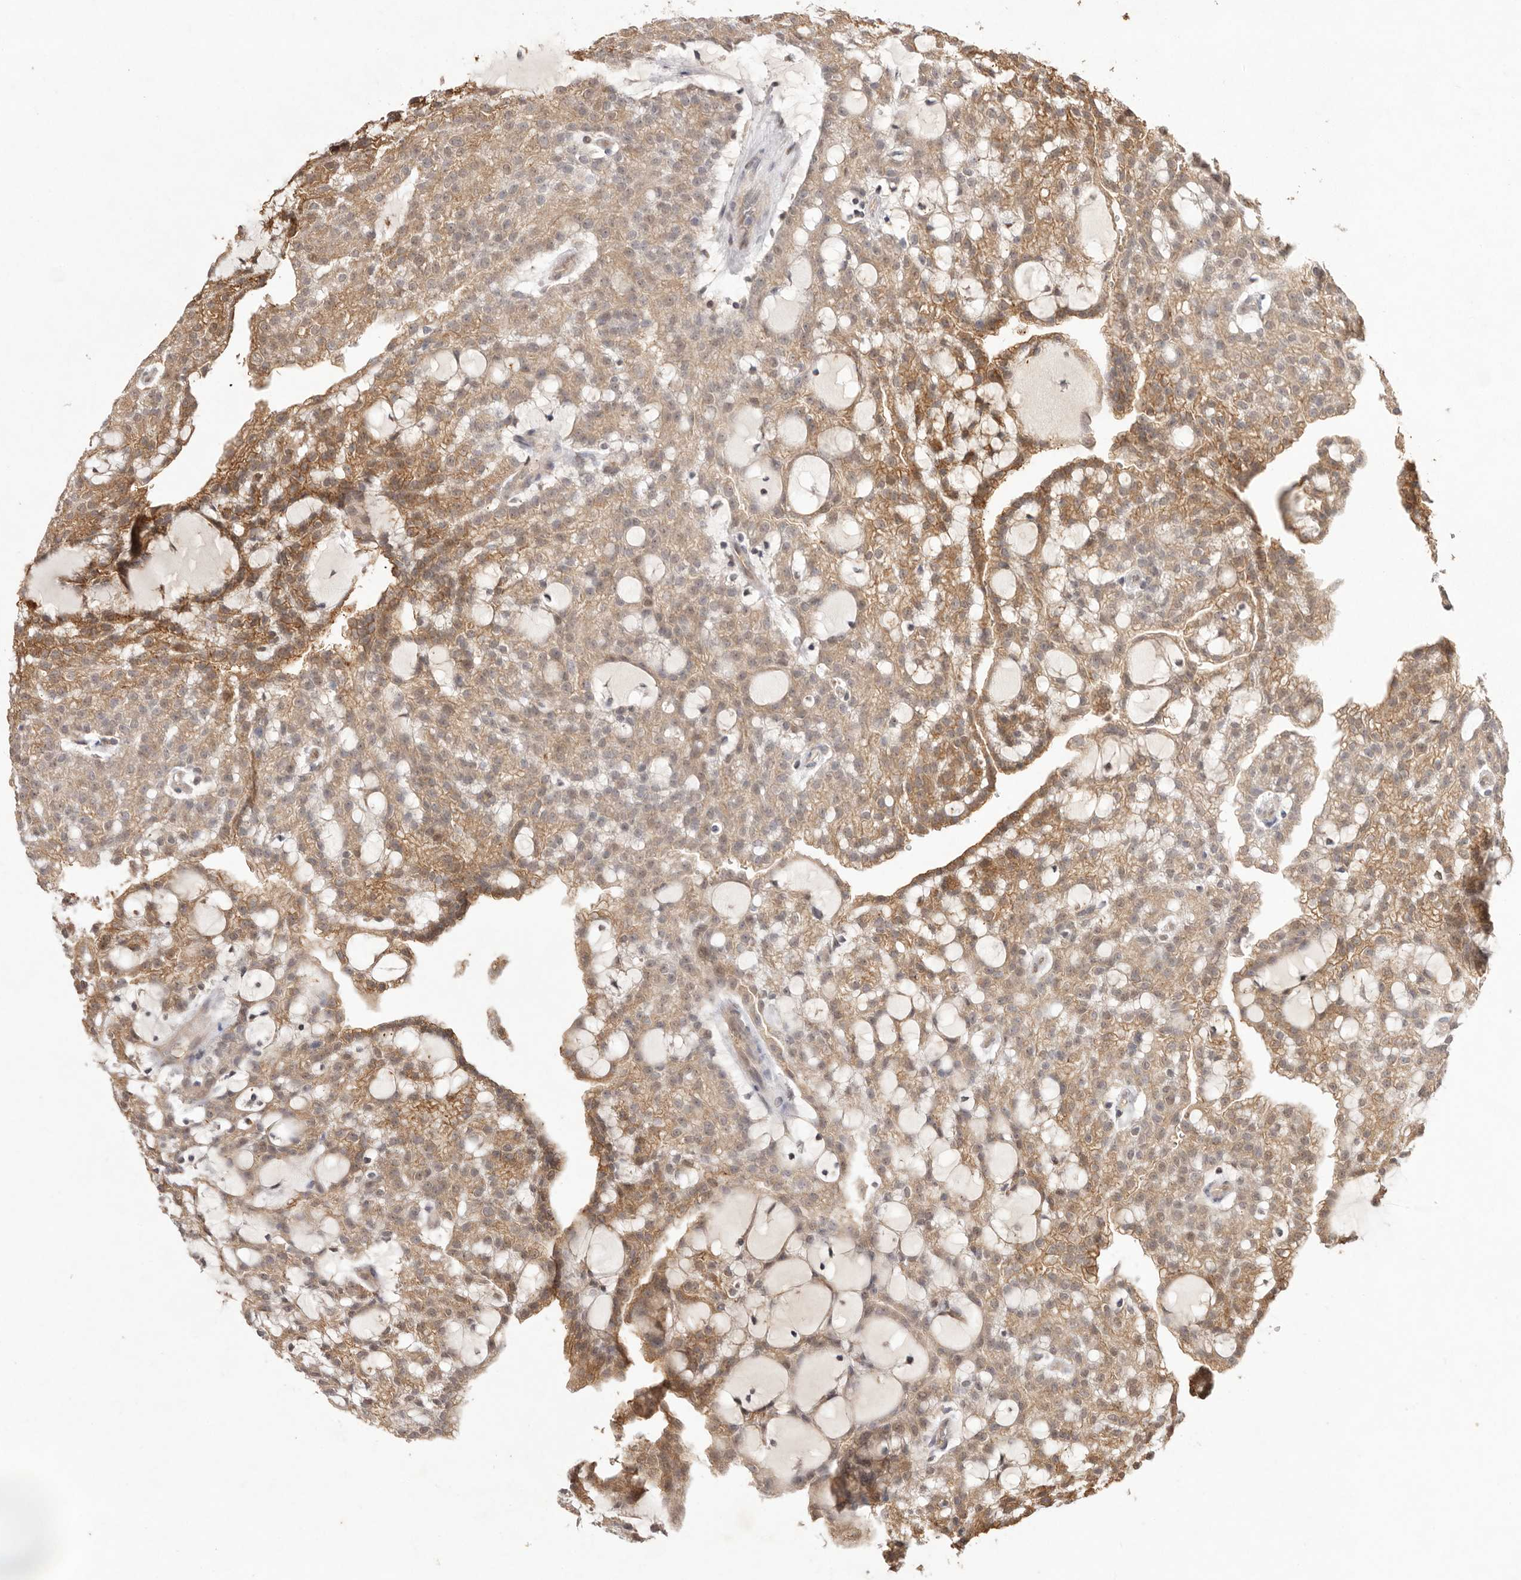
{"staining": {"intensity": "moderate", "quantity": ">75%", "location": "cytoplasmic/membranous,nuclear"}, "tissue": "renal cancer", "cell_type": "Tumor cells", "image_type": "cancer", "snomed": [{"axis": "morphology", "description": "Adenocarcinoma, NOS"}, {"axis": "topography", "description": "Kidney"}], "caption": "Protein expression by immunohistochemistry (IHC) demonstrates moderate cytoplasmic/membranous and nuclear staining in approximately >75% of tumor cells in adenocarcinoma (renal). (Brightfield microscopy of DAB IHC at high magnification).", "gene": "TADA1", "patient": {"sex": "male", "age": 63}}